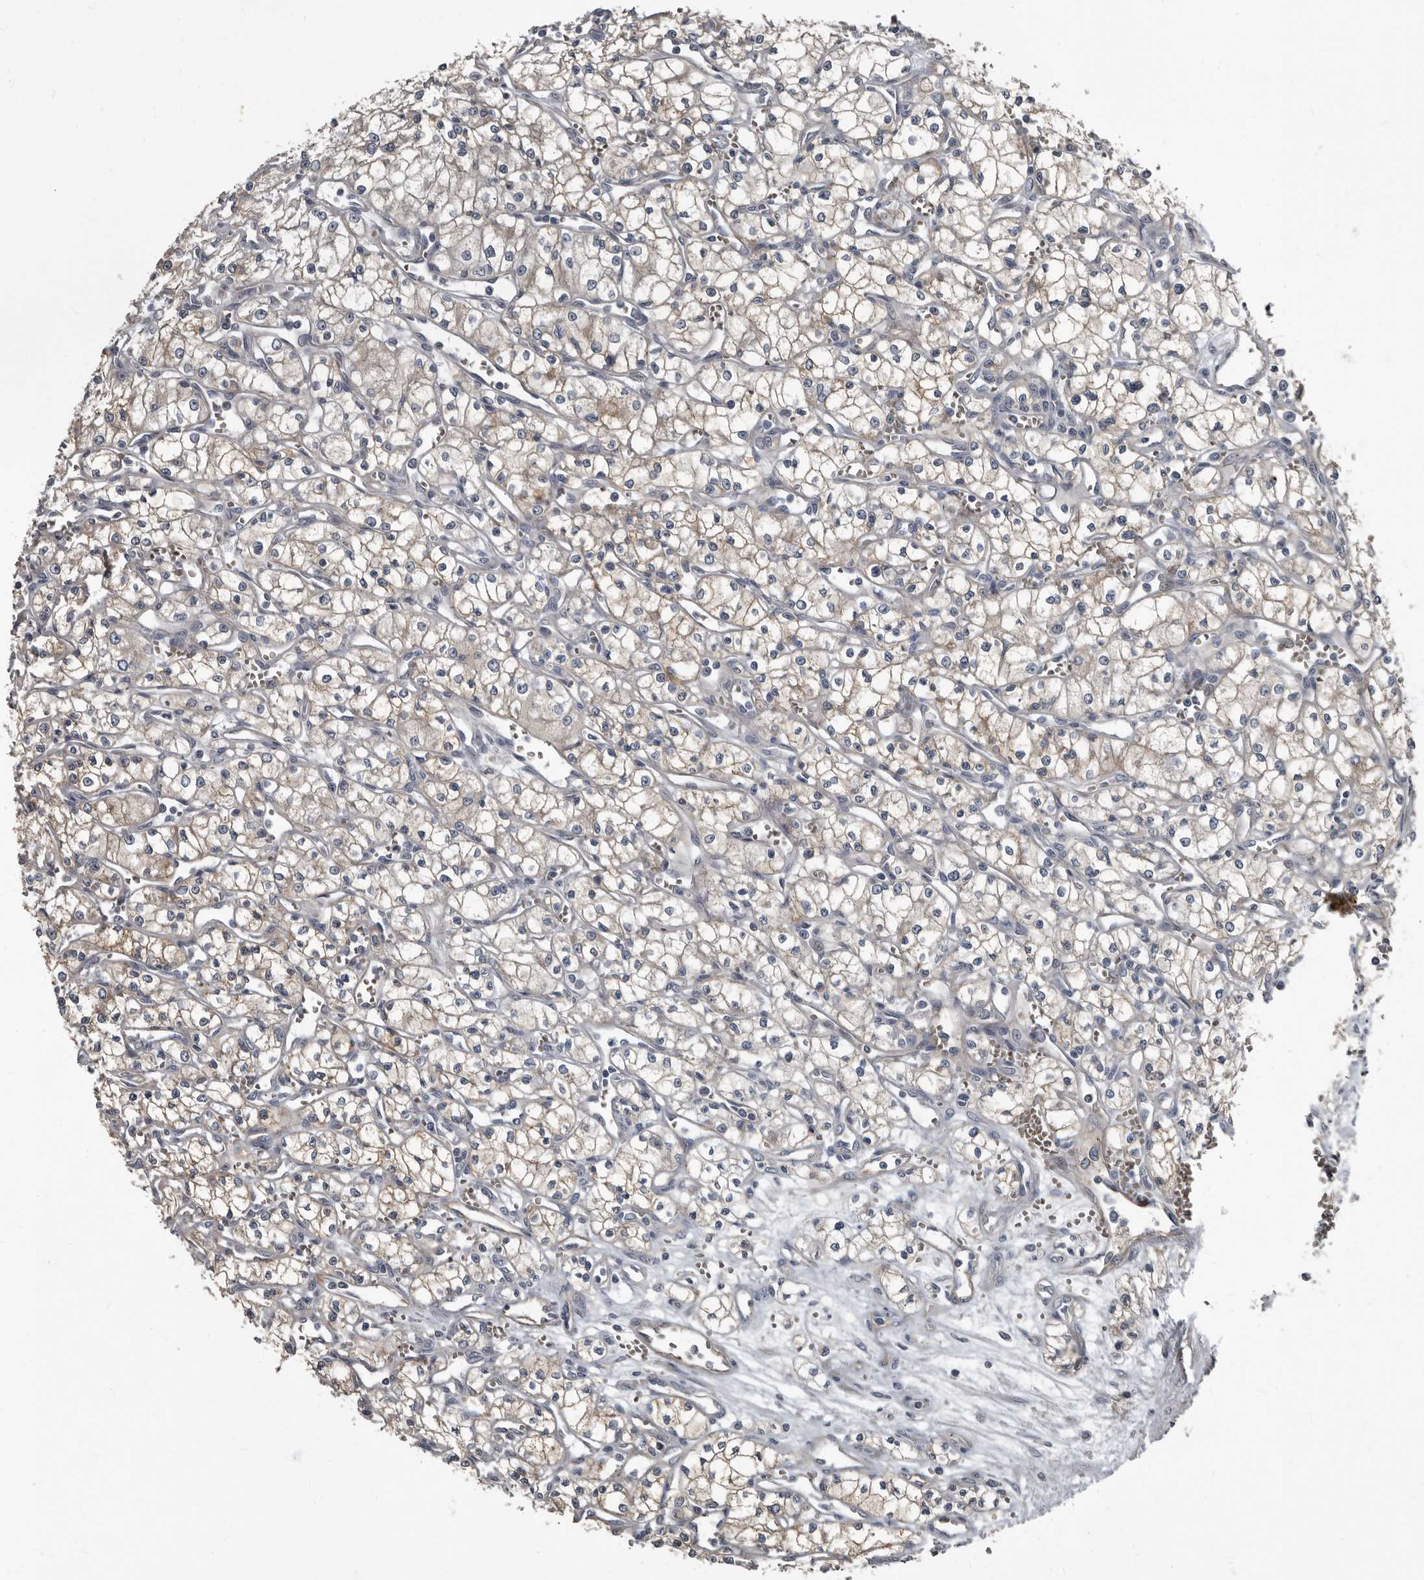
{"staining": {"intensity": "weak", "quantity": "<25%", "location": "cytoplasmic/membranous"}, "tissue": "renal cancer", "cell_type": "Tumor cells", "image_type": "cancer", "snomed": [{"axis": "morphology", "description": "Adenocarcinoma, NOS"}, {"axis": "topography", "description": "Kidney"}], "caption": "This is an IHC micrograph of human renal cancer (adenocarcinoma). There is no positivity in tumor cells.", "gene": "TPD52L1", "patient": {"sex": "male", "age": 59}}